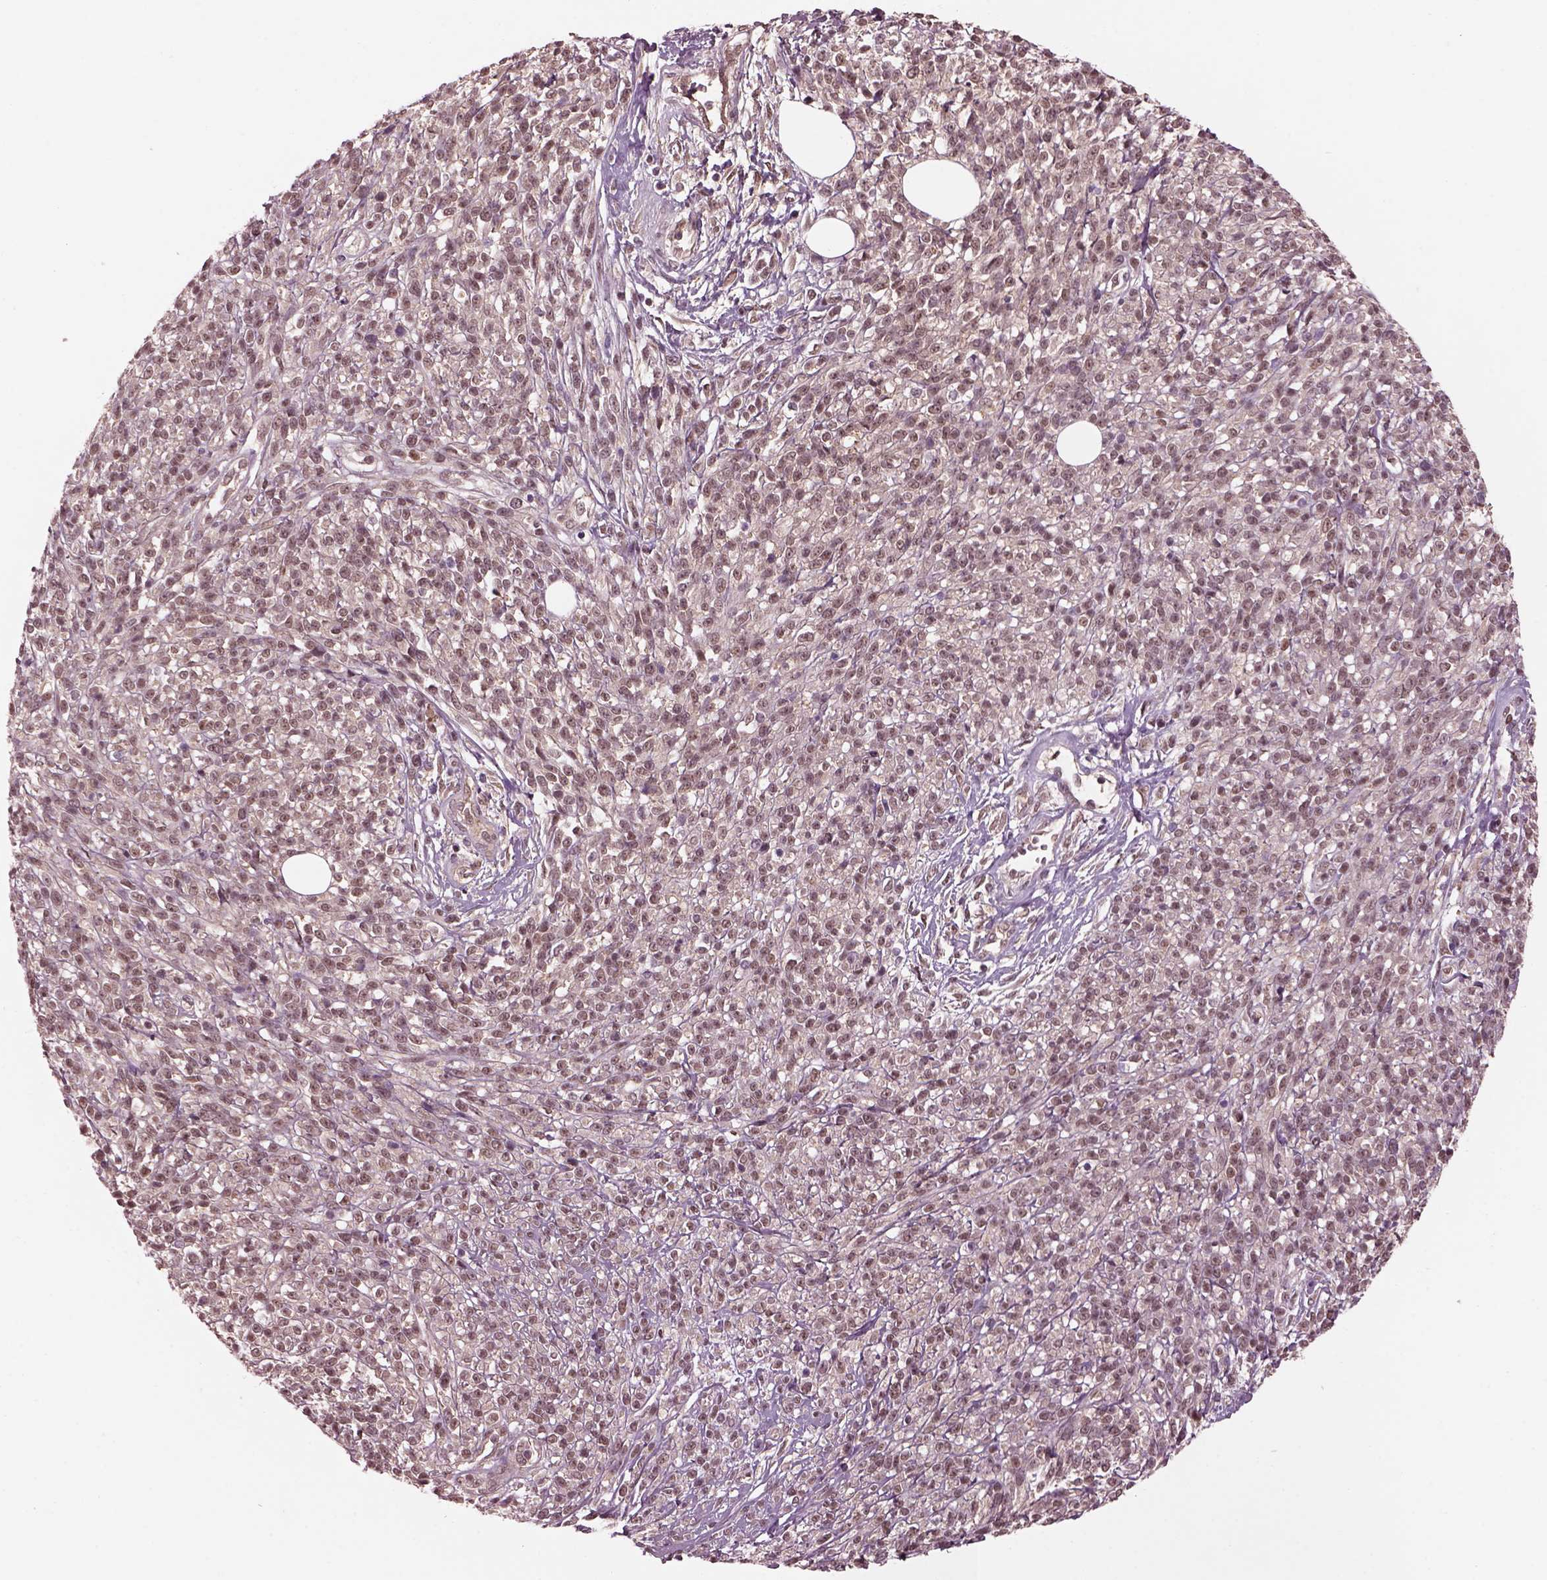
{"staining": {"intensity": "weak", "quantity": ">75%", "location": "nuclear"}, "tissue": "melanoma", "cell_type": "Tumor cells", "image_type": "cancer", "snomed": [{"axis": "morphology", "description": "Malignant melanoma, NOS"}, {"axis": "topography", "description": "Skin"}, {"axis": "topography", "description": "Skin of trunk"}], "caption": "IHC of malignant melanoma displays low levels of weak nuclear positivity in about >75% of tumor cells.", "gene": "SRI", "patient": {"sex": "male", "age": 74}}